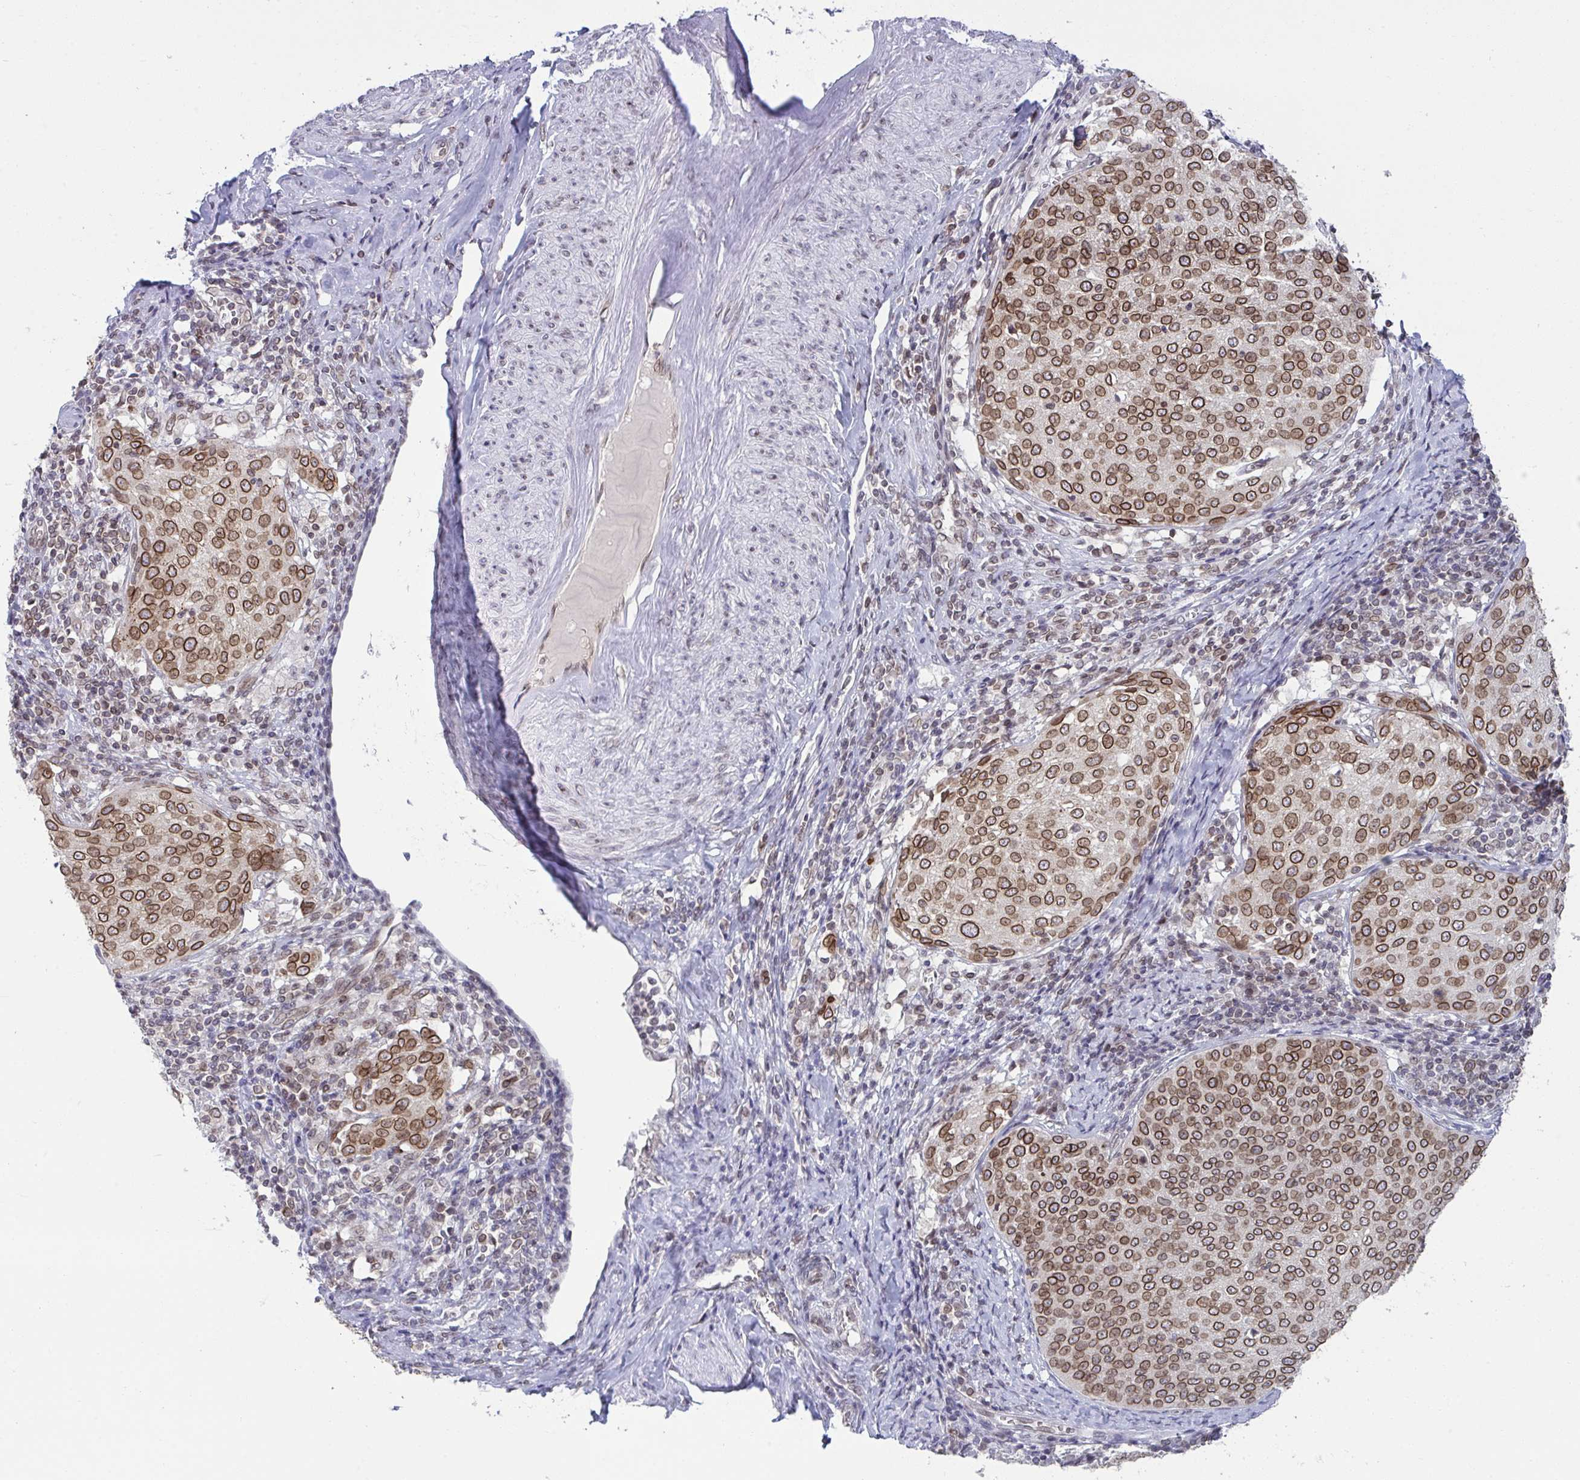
{"staining": {"intensity": "moderate", "quantity": ">75%", "location": "cytoplasmic/membranous,nuclear"}, "tissue": "cervical cancer", "cell_type": "Tumor cells", "image_type": "cancer", "snomed": [{"axis": "morphology", "description": "Squamous cell carcinoma, NOS"}, {"axis": "topography", "description": "Cervix"}], "caption": "There is medium levels of moderate cytoplasmic/membranous and nuclear staining in tumor cells of squamous cell carcinoma (cervical), as demonstrated by immunohistochemical staining (brown color).", "gene": "RANBP2", "patient": {"sex": "female", "age": 57}}